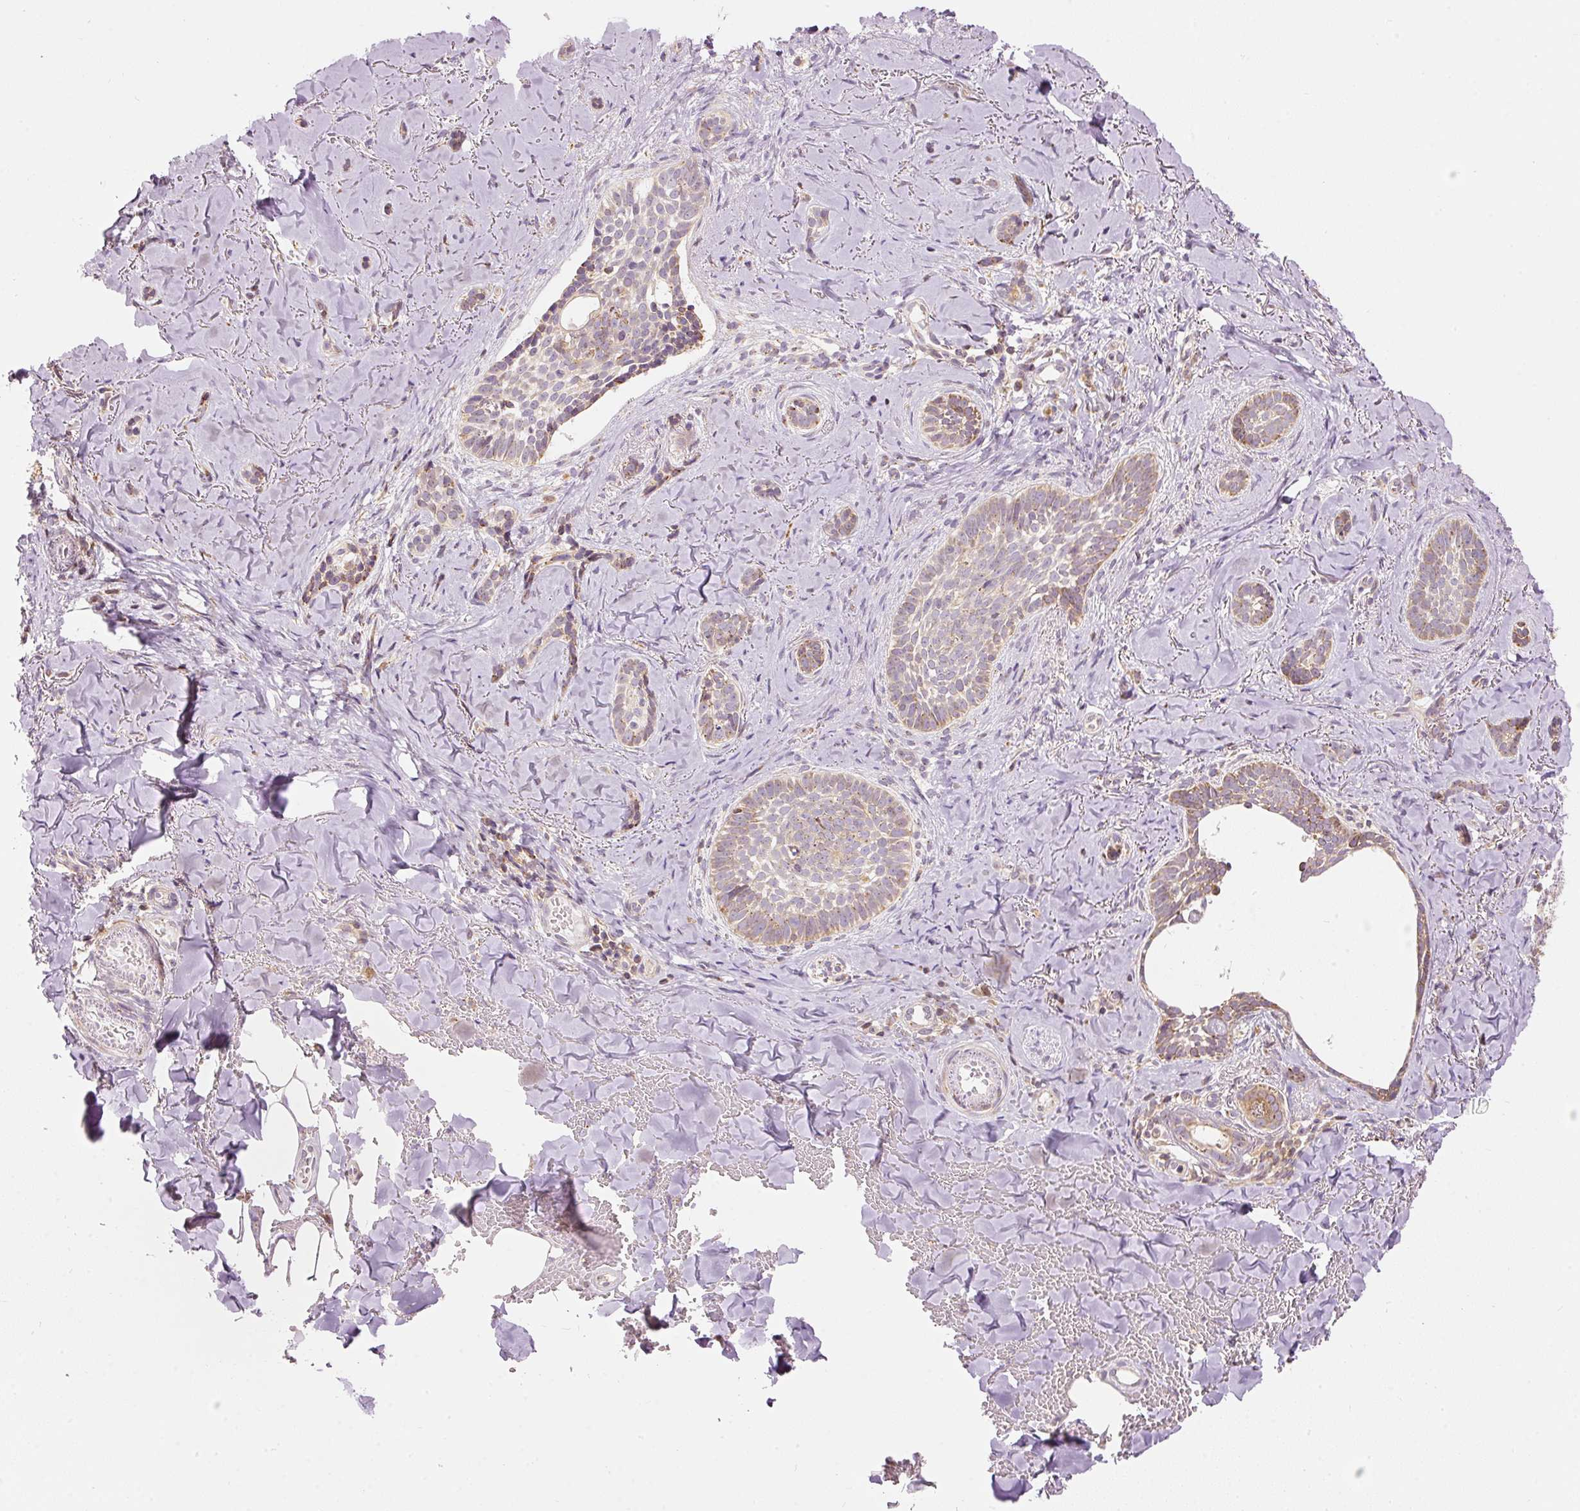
{"staining": {"intensity": "weak", "quantity": "25%-75%", "location": "cytoplasmic/membranous"}, "tissue": "skin cancer", "cell_type": "Tumor cells", "image_type": "cancer", "snomed": [{"axis": "morphology", "description": "Basal cell carcinoma"}, {"axis": "topography", "description": "Skin"}], "caption": "Skin basal cell carcinoma stained for a protein demonstrates weak cytoplasmic/membranous positivity in tumor cells.", "gene": "SNAPC5", "patient": {"sex": "female", "age": 55}}